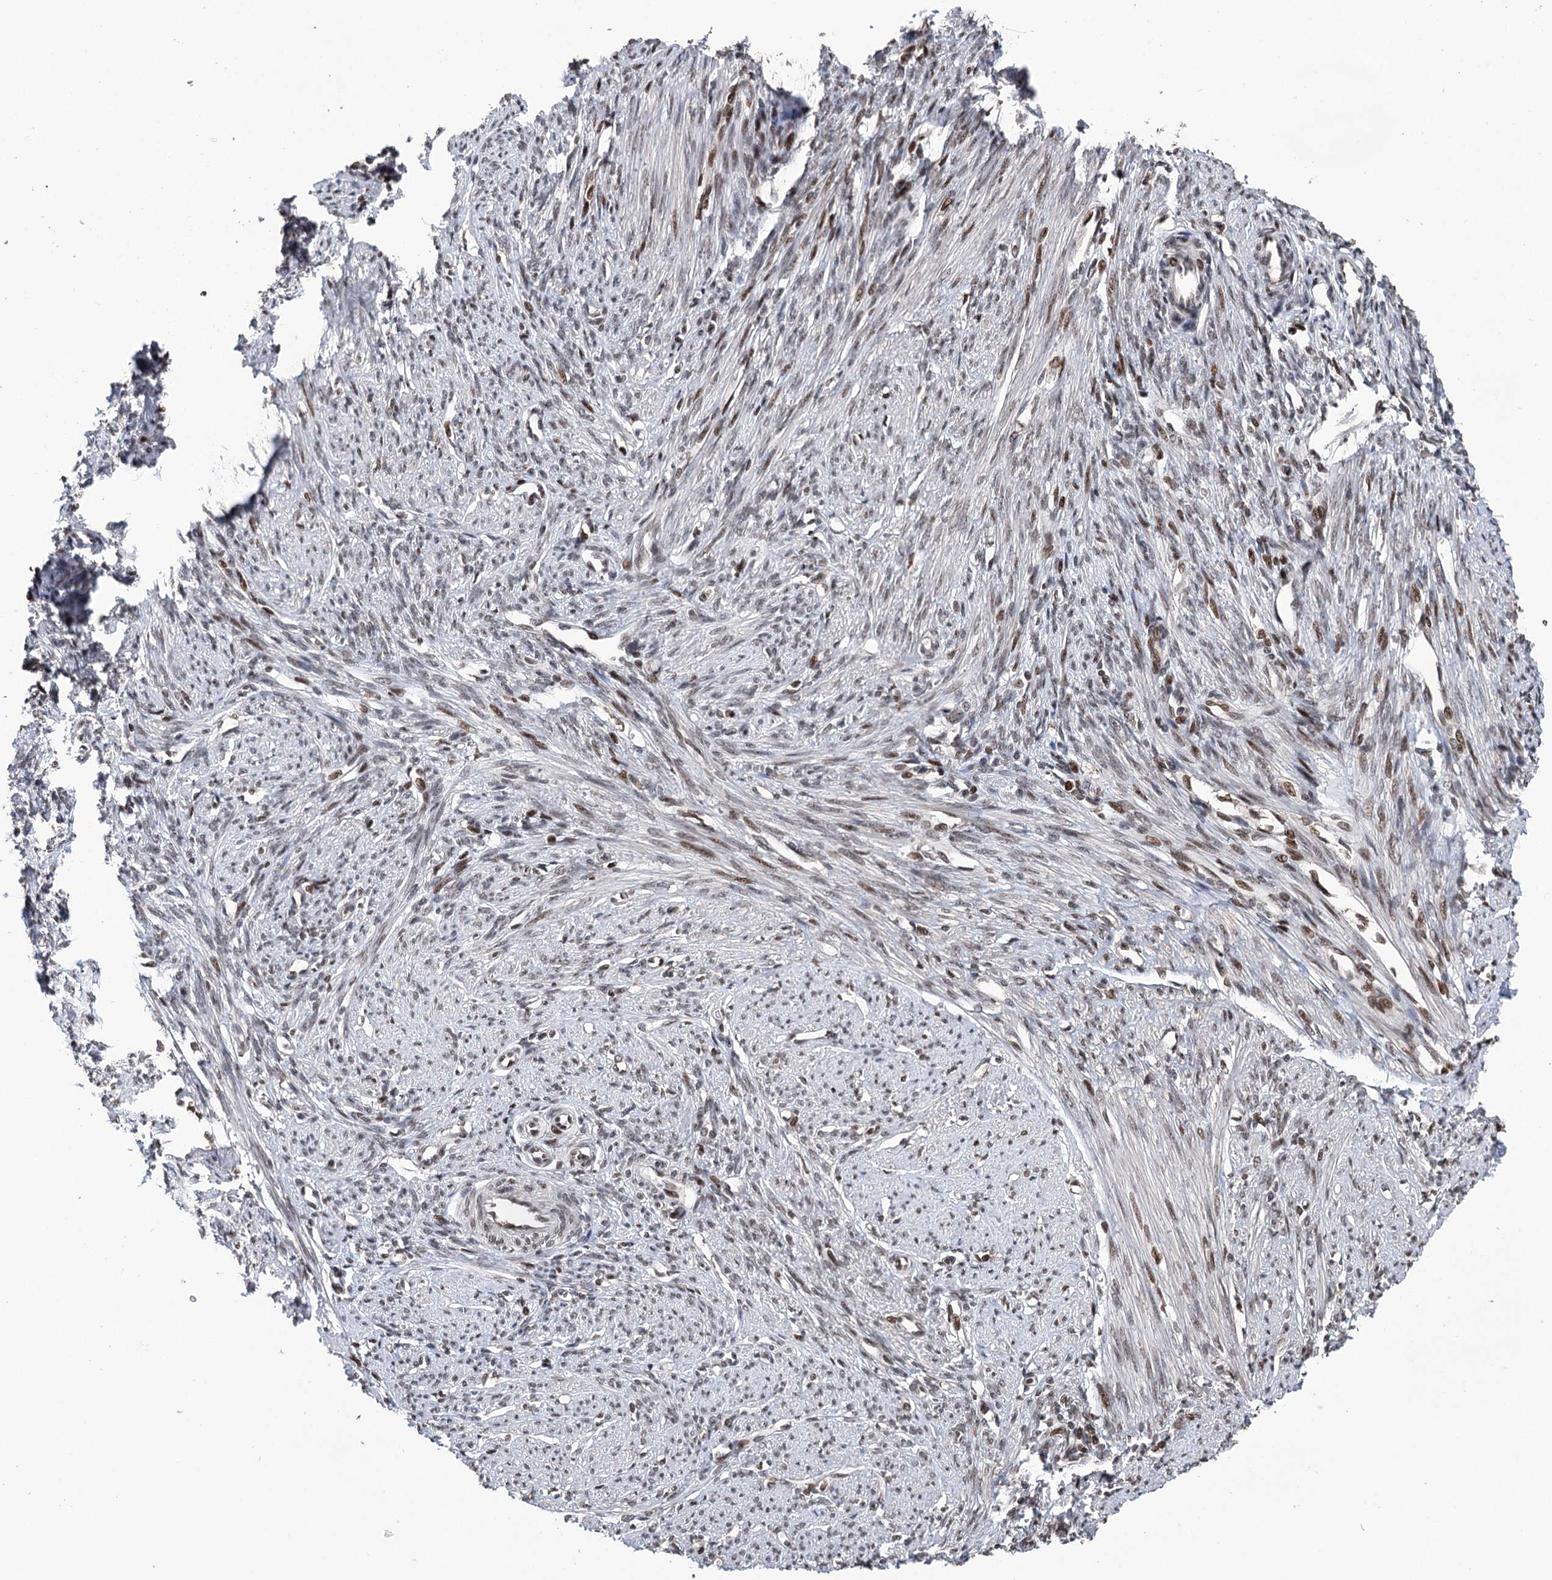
{"staining": {"intensity": "moderate", "quantity": "25%-75%", "location": "cytoplasmic/membranous,nuclear"}, "tissue": "smooth muscle", "cell_type": "Smooth muscle cells", "image_type": "normal", "snomed": [{"axis": "morphology", "description": "Normal tissue, NOS"}, {"axis": "topography", "description": "Smooth muscle"}, {"axis": "topography", "description": "Uterus"}], "caption": "Immunohistochemical staining of benign smooth muscle demonstrates moderate cytoplasmic/membranous,nuclear protein positivity in approximately 25%-75% of smooth muscle cells.", "gene": "CCDC77", "patient": {"sex": "female", "age": 59}}